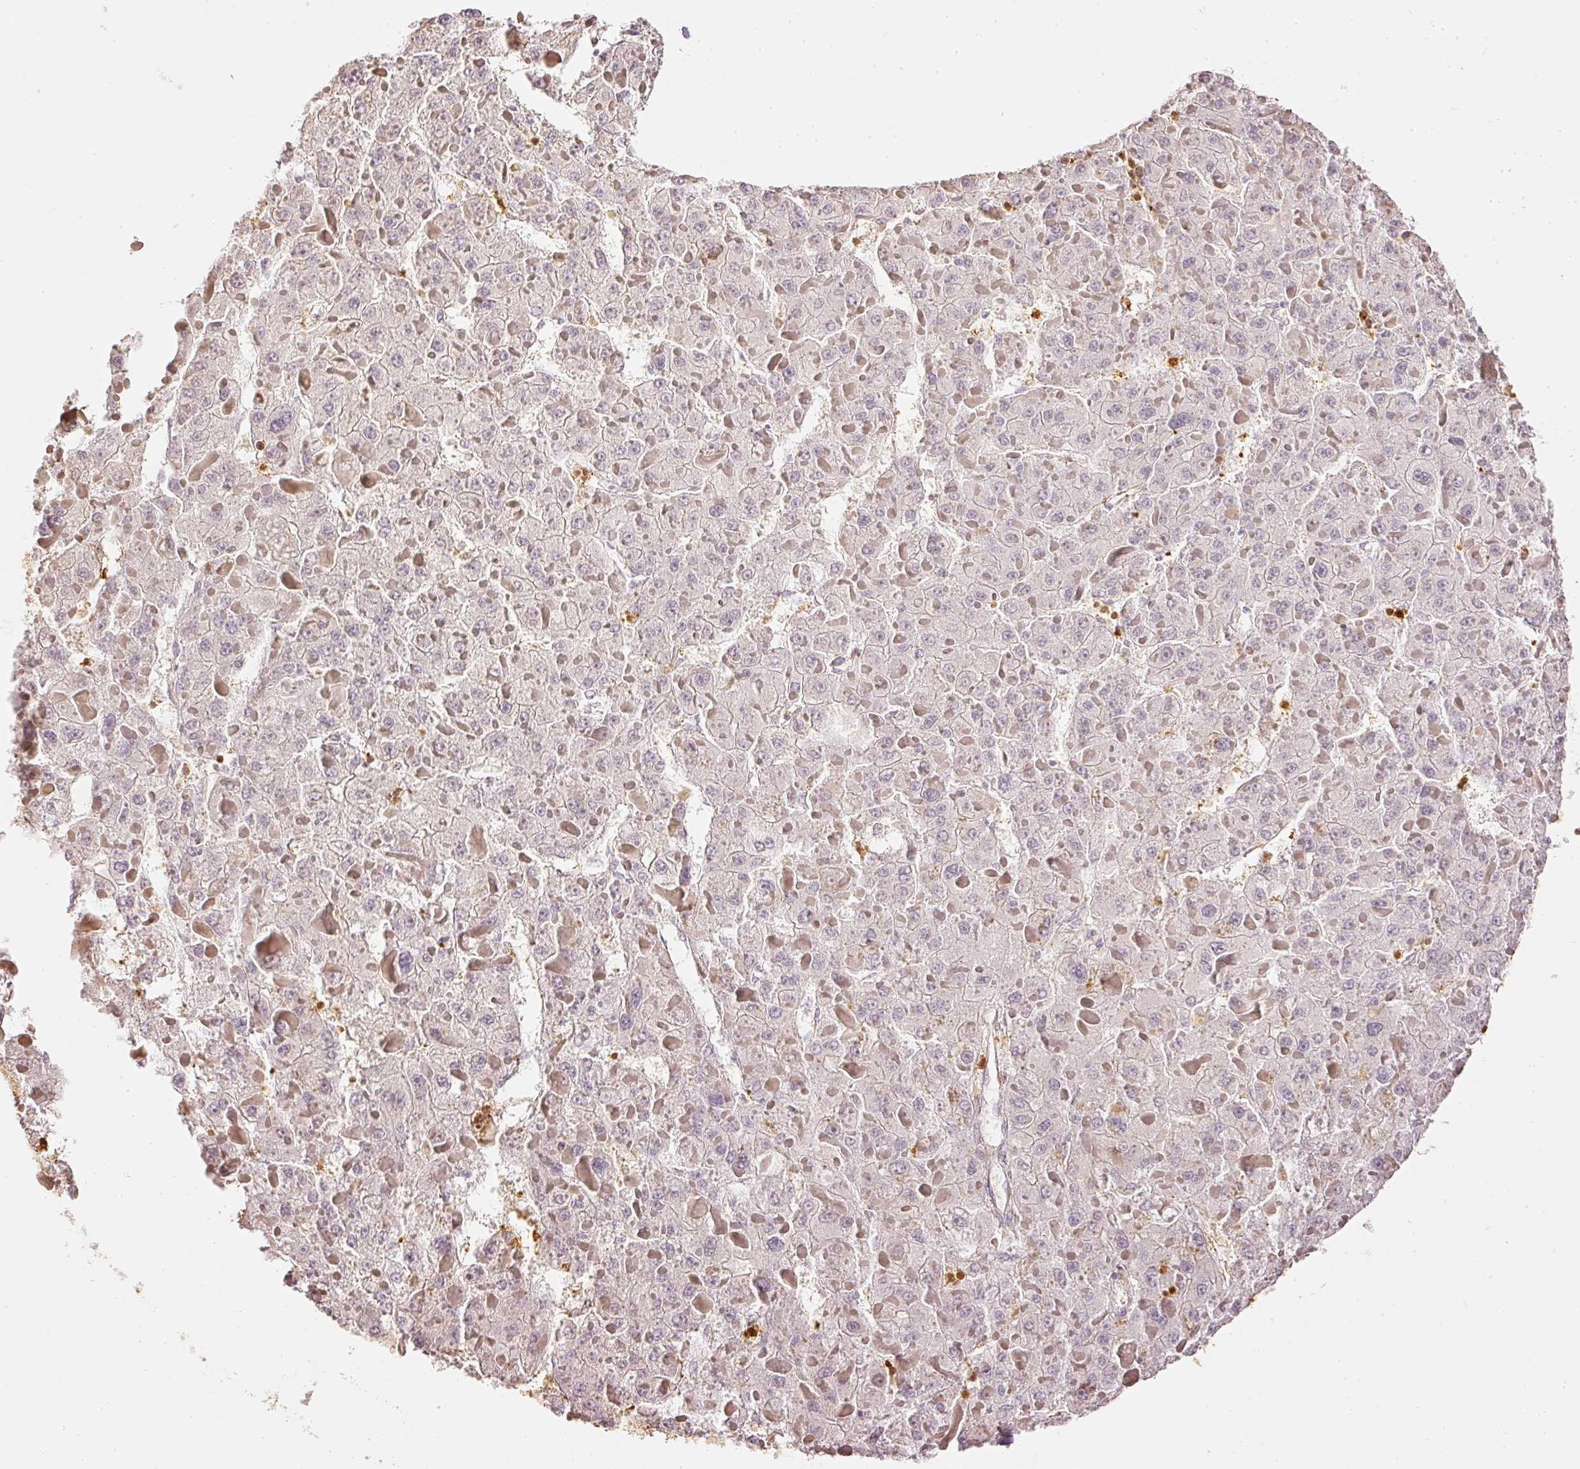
{"staining": {"intensity": "negative", "quantity": "none", "location": "none"}, "tissue": "liver cancer", "cell_type": "Tumor cells", "image_type": "cancer", "snomed": [{"axis": "morphology", "description": "Carcinoma, Hepatocellular, NOS"}, {"axis": "topography", "description": "Liver"}], "caption": "Tumor cells show no significant positivity in liver hepatocellular carcinoma.", "gene": "PFN1", "patient": {"sex": "female", "age": 73}}